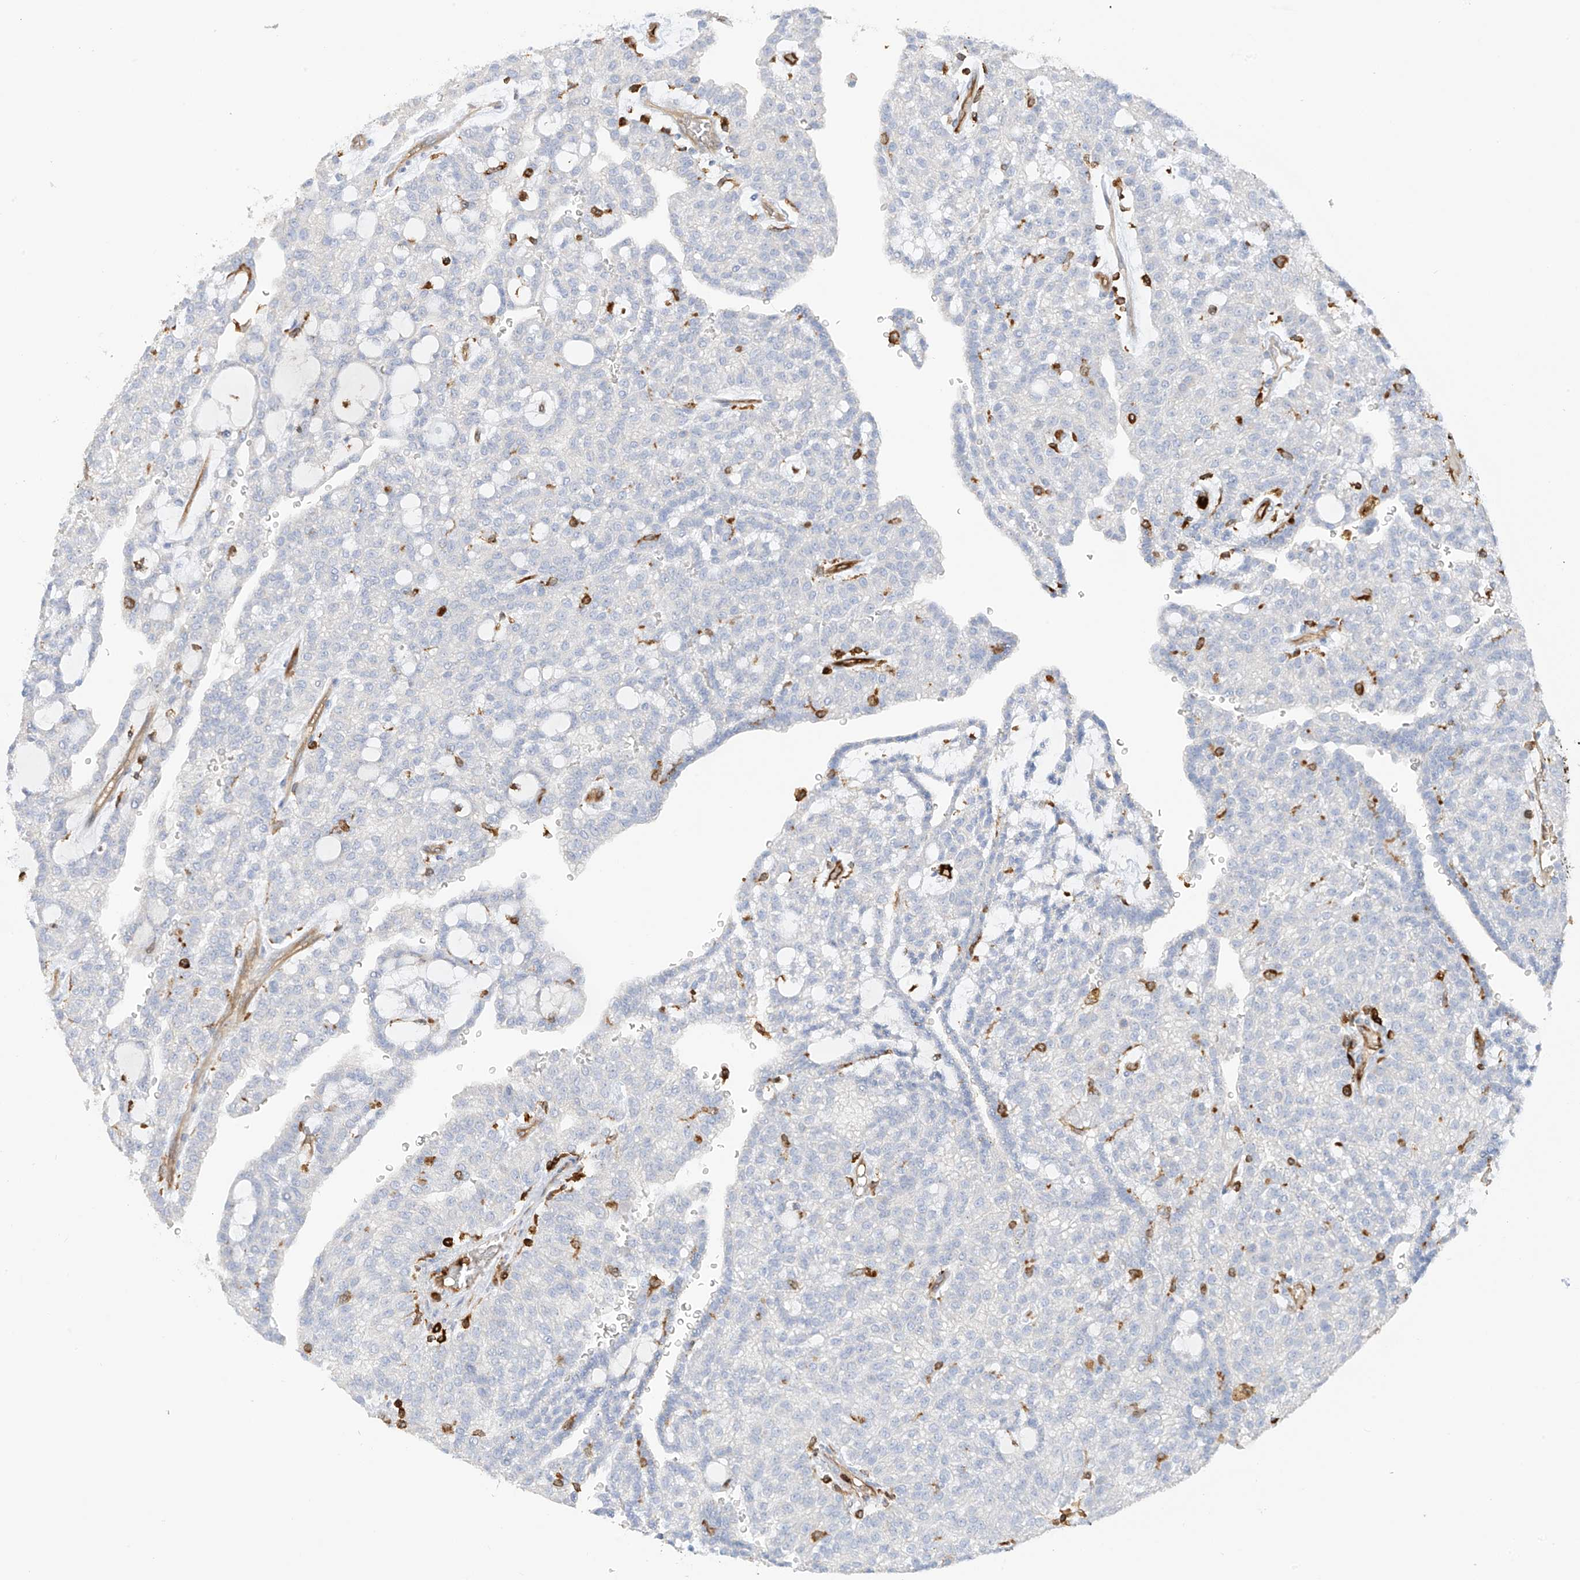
{"staining": {"intensity": "negative", "quantity": "none", "location": "none"}, "tissue": "renal cancer", "cell_type": "Tumor cells", "image_type": "cancer", "snomed": [{"axis": "morphology", "description": "Adenocarcinoma, NOS"}, {"axis": "topography", "description": "Kidney"}], "caption": "There is no significant positivity in tumor cells of renal cancer.", "gene": "ARHGAP25", "patient": {"sex": "male", "age": 63}}